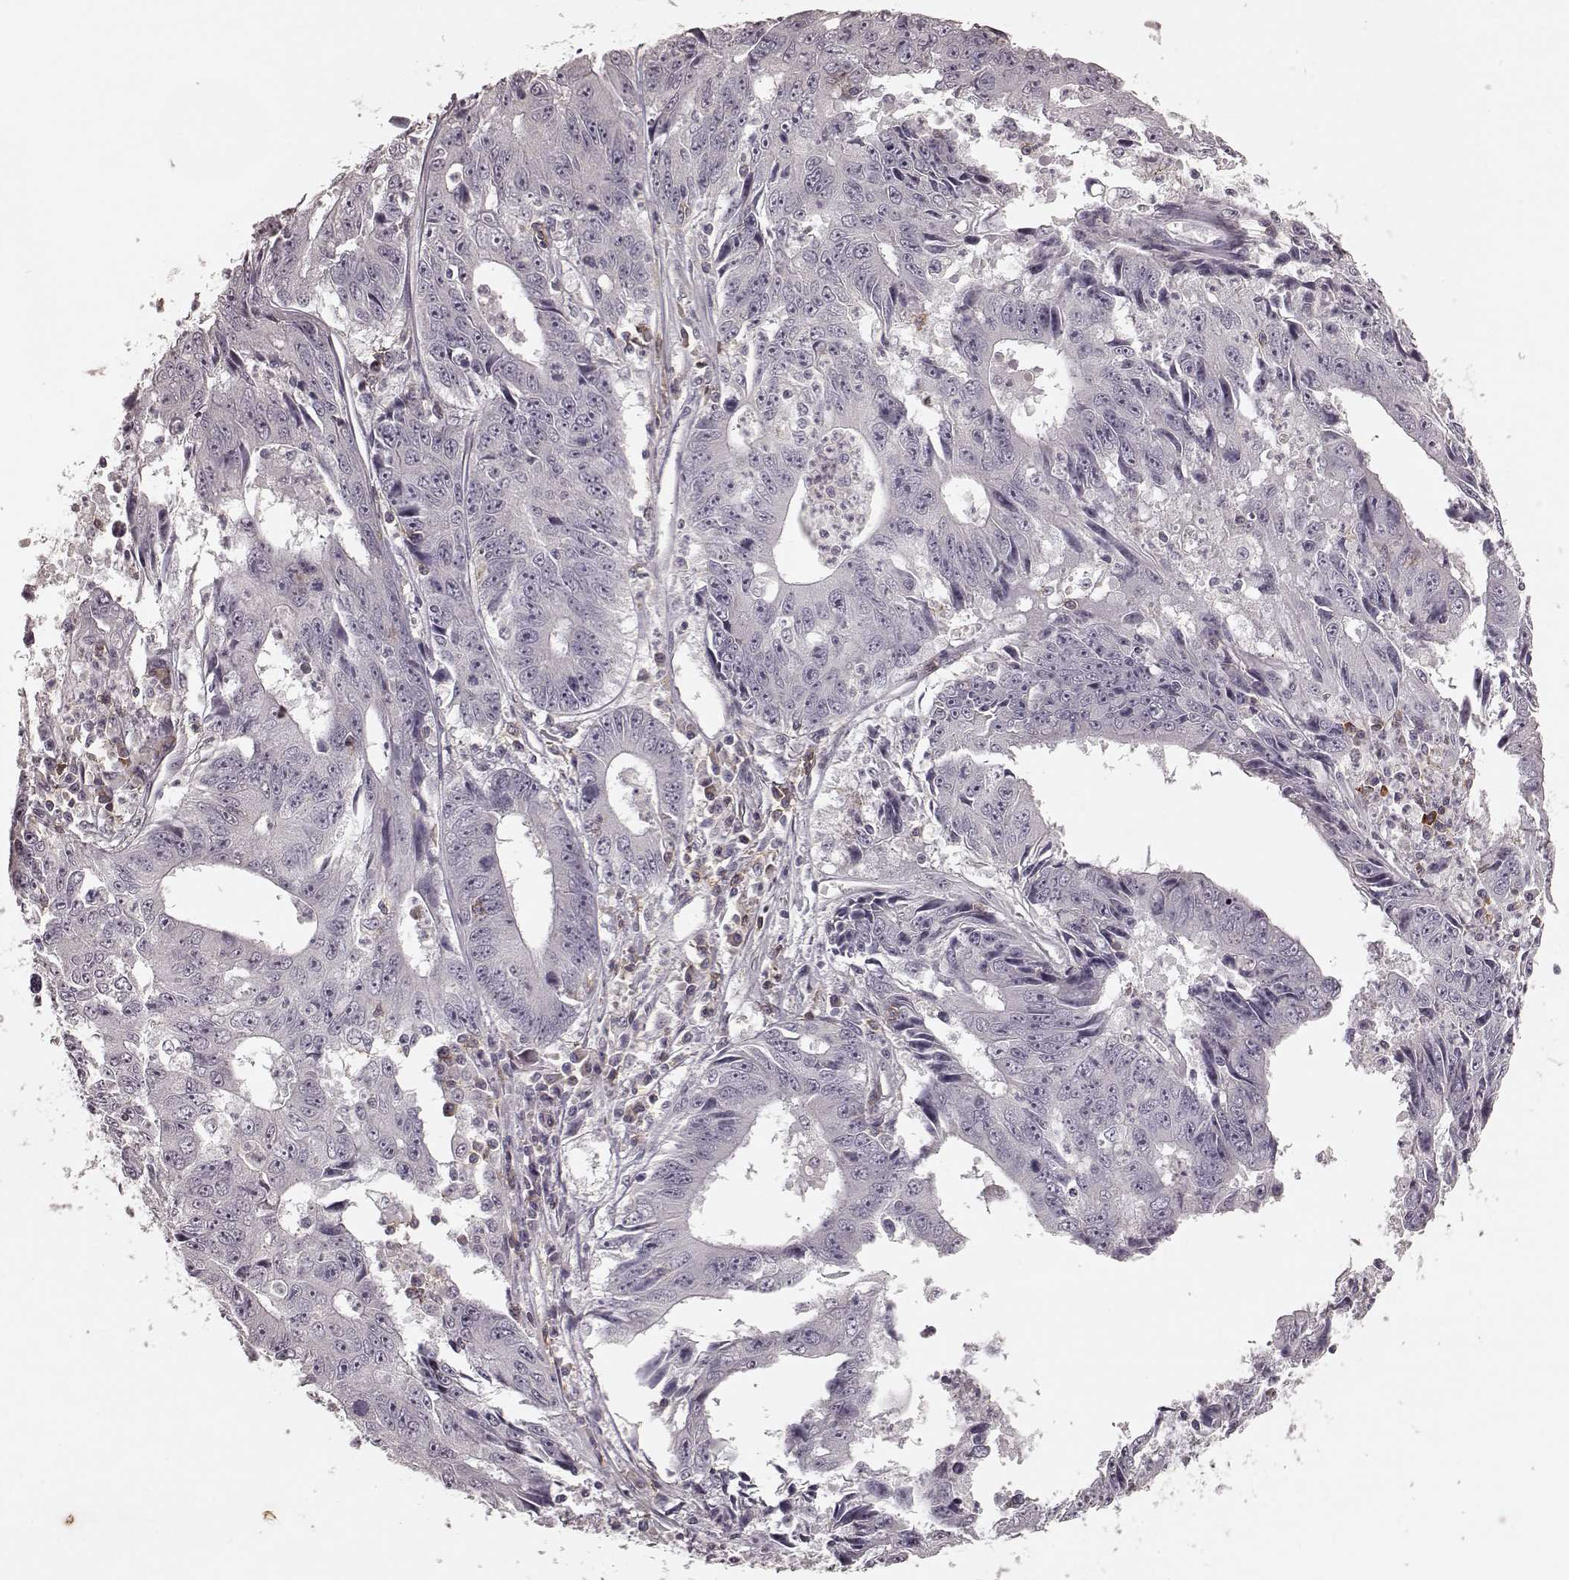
{"staining": {"intensity": "negative", "quantity": "none", "location": "none"}, "tissue": "liver cancer", "cell_type": "Tumor cells", "image_type": "cancer", "snomed": [{"axis": "morphology", "description": "Cholangiocarcinoma"}, {"axis": "topography", "description": "Liver"}], "caption": "Tumor cells show no significant staining in liver cancer (cholangiocarcinoma).", "gene": "CD28", "patient": {"sex": "male", "age": 65}}